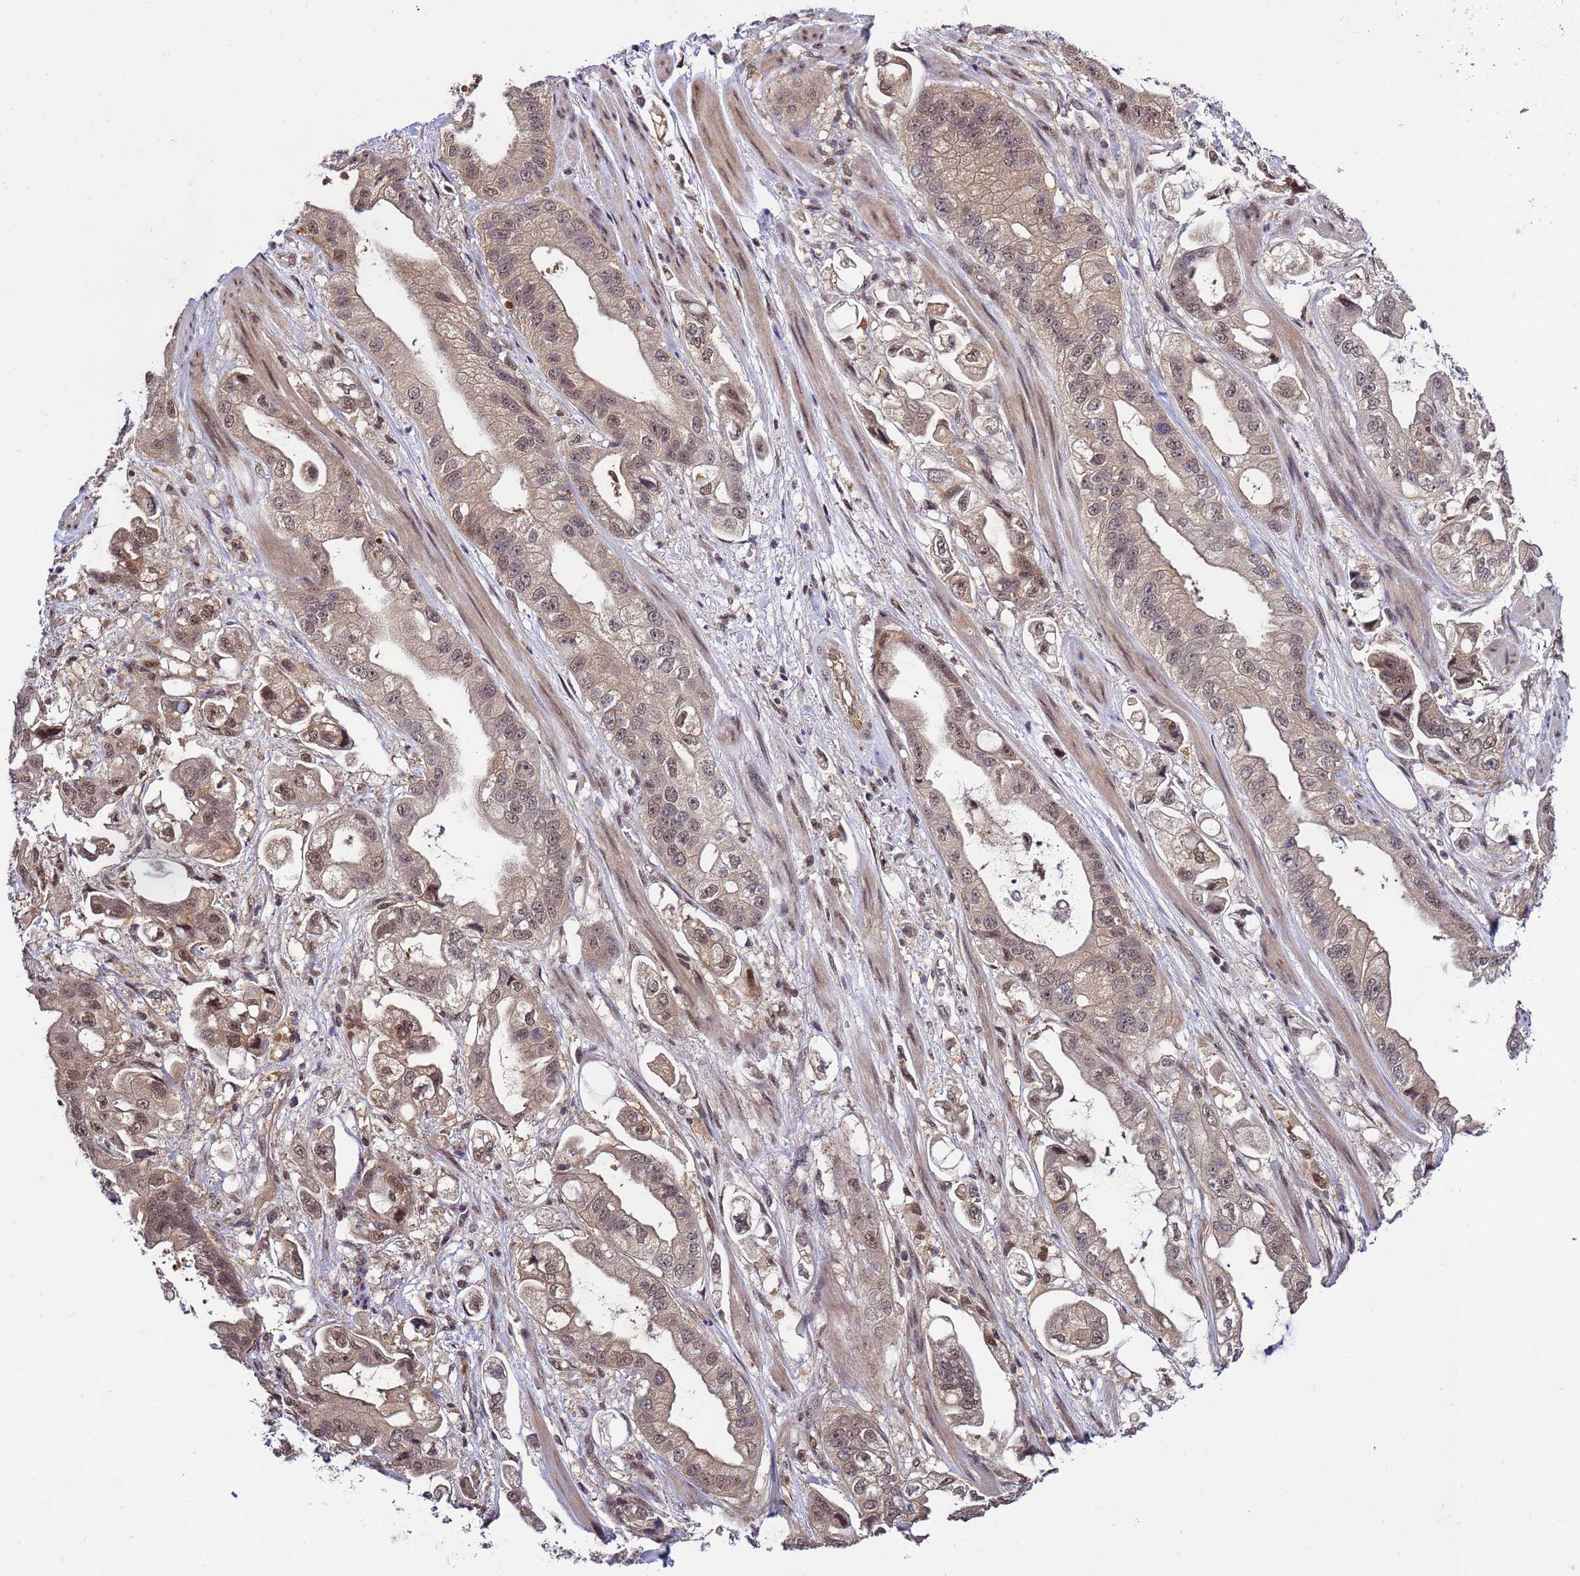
{"staining": {"intensity": "weak", "quantity": ">75%", "location": "cytoplasmic/membranous,nuclear"}, "tissue": "stomach cancer", "cell_type": "Tumor cells", "image_type": "cancer", "snomed": [{"axis": "morphology", "description": "Adenocarcinoma, NOS"}, {"axis": "topography", "description": "Stomach"}], "caption": "Tumor cells demonstrate weak cytoplasmic/membranous and nuclear positivity in about >75% of cells in adenocarcinoma (stomach).", "gene": "GEN1", "patient": {"sex": "male", "age": 62}}